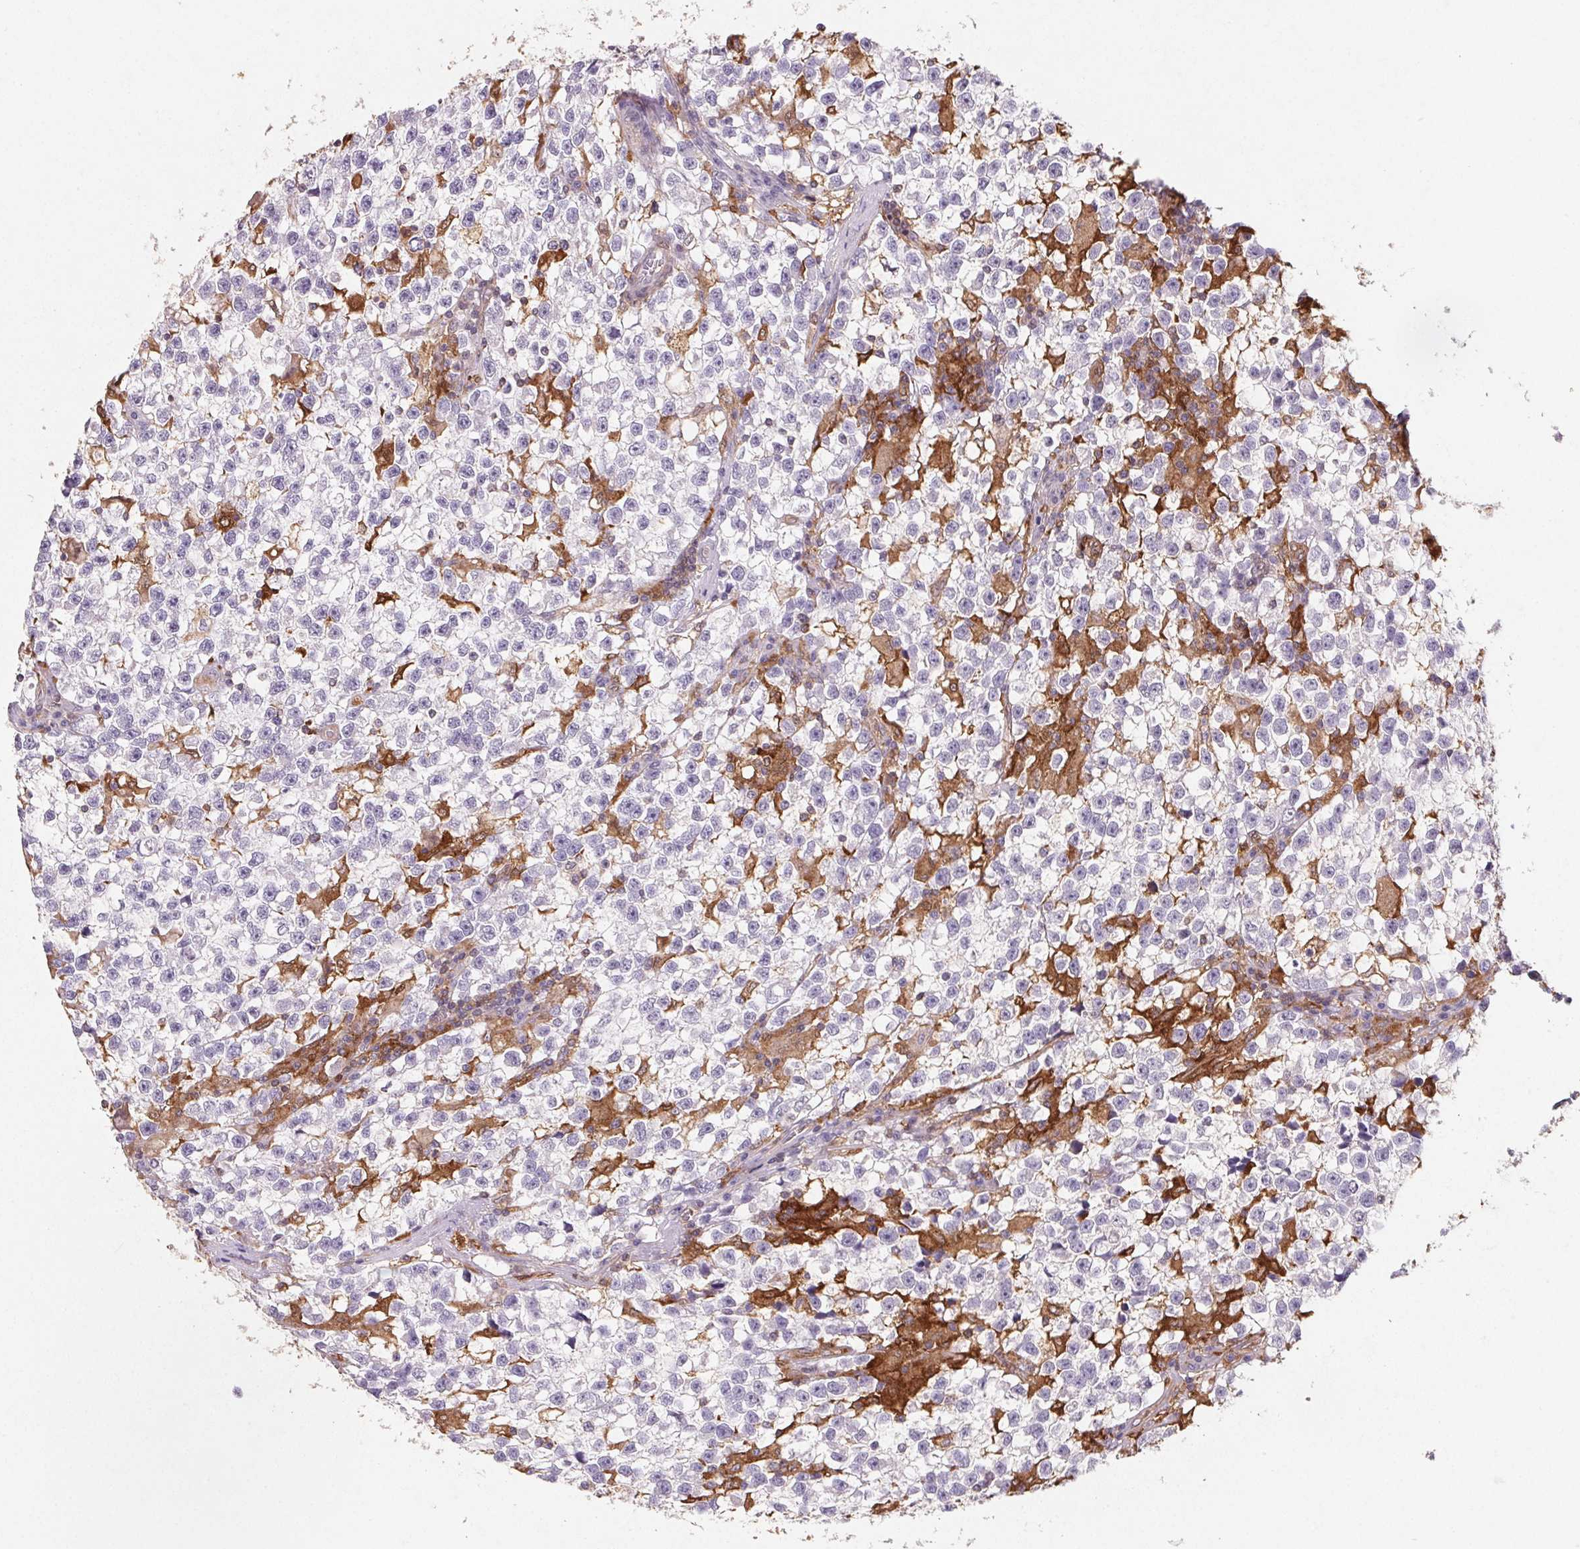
{"staining": {"intensity": "negative", "quantity": "none", "location": "none"}, "tissue": "testis cancer", "cell_type": "Tumor cells", "image_type": "cancer", "snomed": [{"axis": "morphology", "description": "Seminoma, NOS"}, {"axis": "topography", "description": "Testis"}], "caption": "Immunohistochemistry (IHC) micrograph of testis seminoma stained for a protein (brown), which reveals no staining in tumor cells.", "gene": "GBP1", "patient": {"sex": "male", "age": 31}}